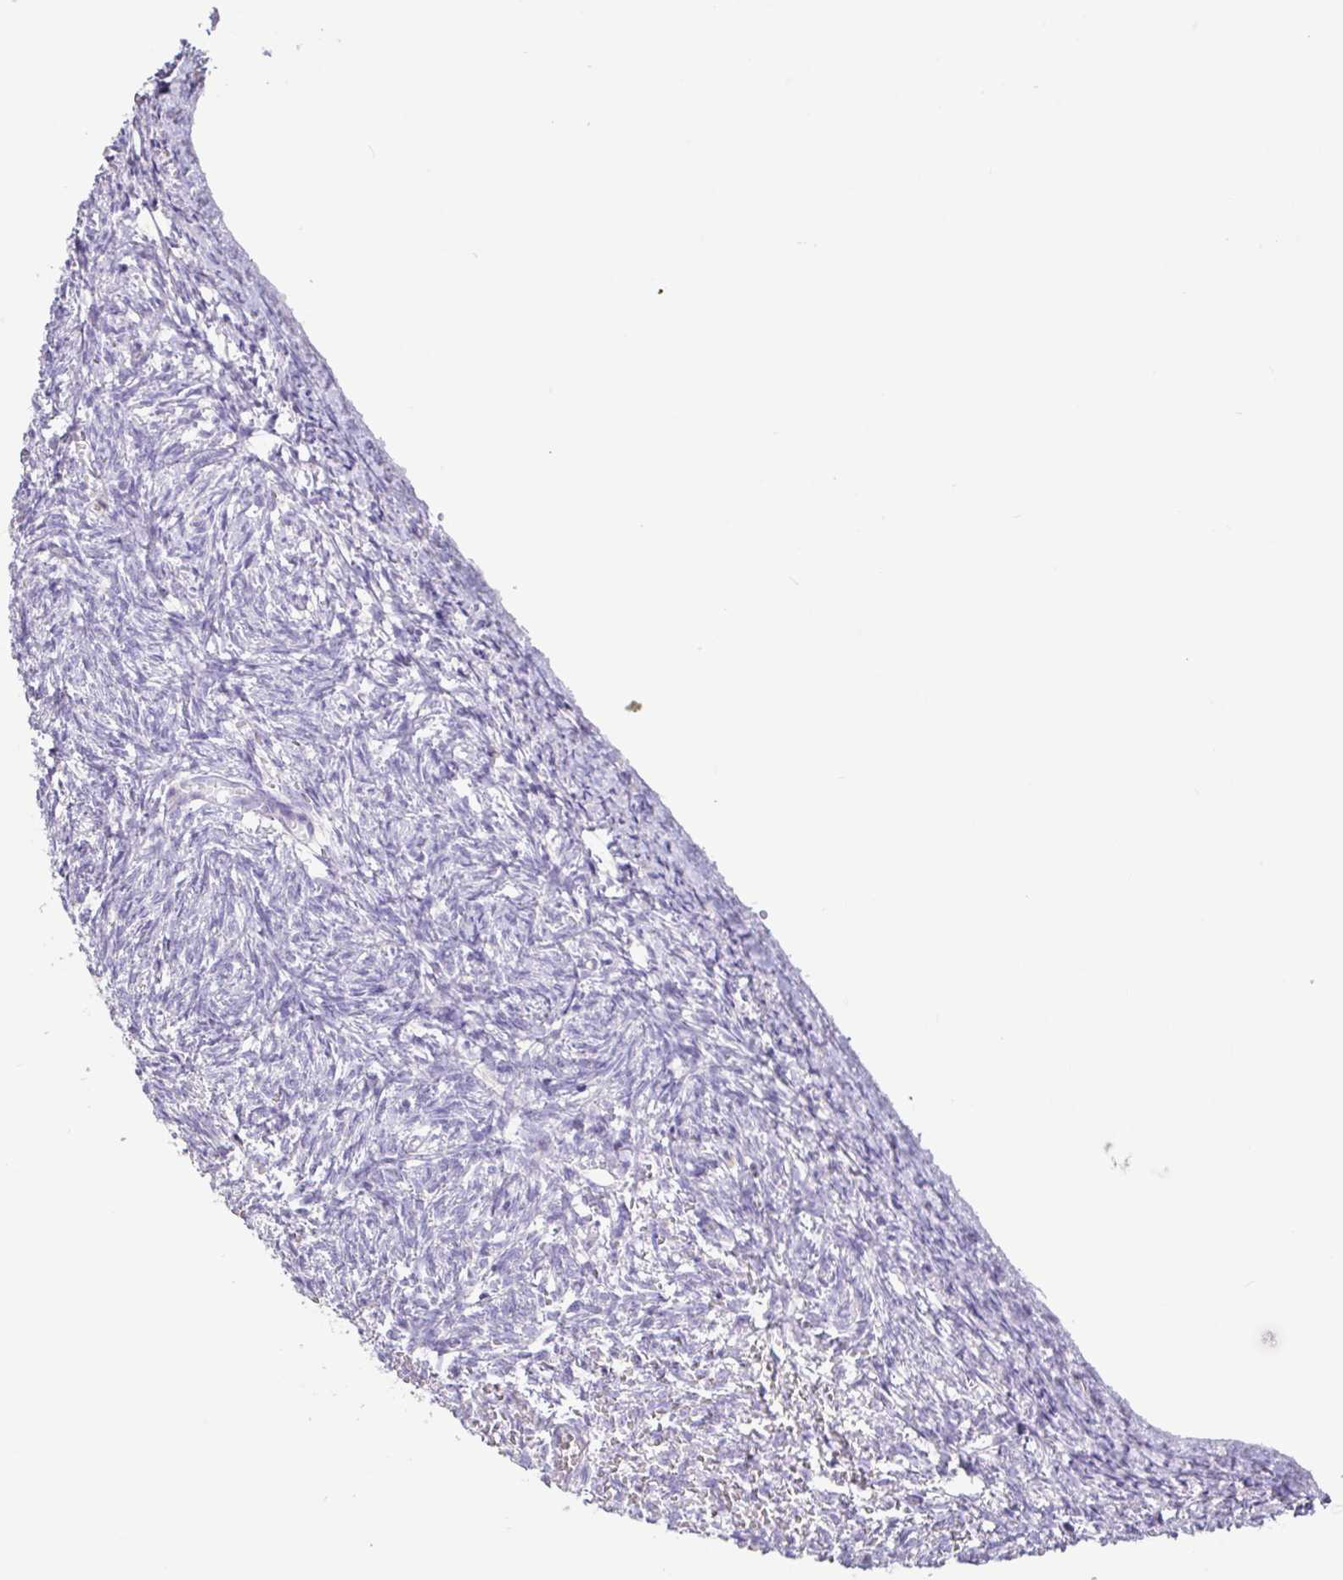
{"staining": {"intensity": "negative", "quantity": "none", "location": "none"}, "tissue": "ovary", "cell_type": "Follicle cells", "image_type": "normal", "snomed": [{"axis": "morphology", "description": "Normal tissue, NOS"}, {"axis": "topography", "description": "Ovary"}], "caption": "Ovary stained for a protein using immunohistochemistry (IHC) shows no expression follicle cells.", "gene": "PYGM", "patient": {"sex": "female", "age": 67}}